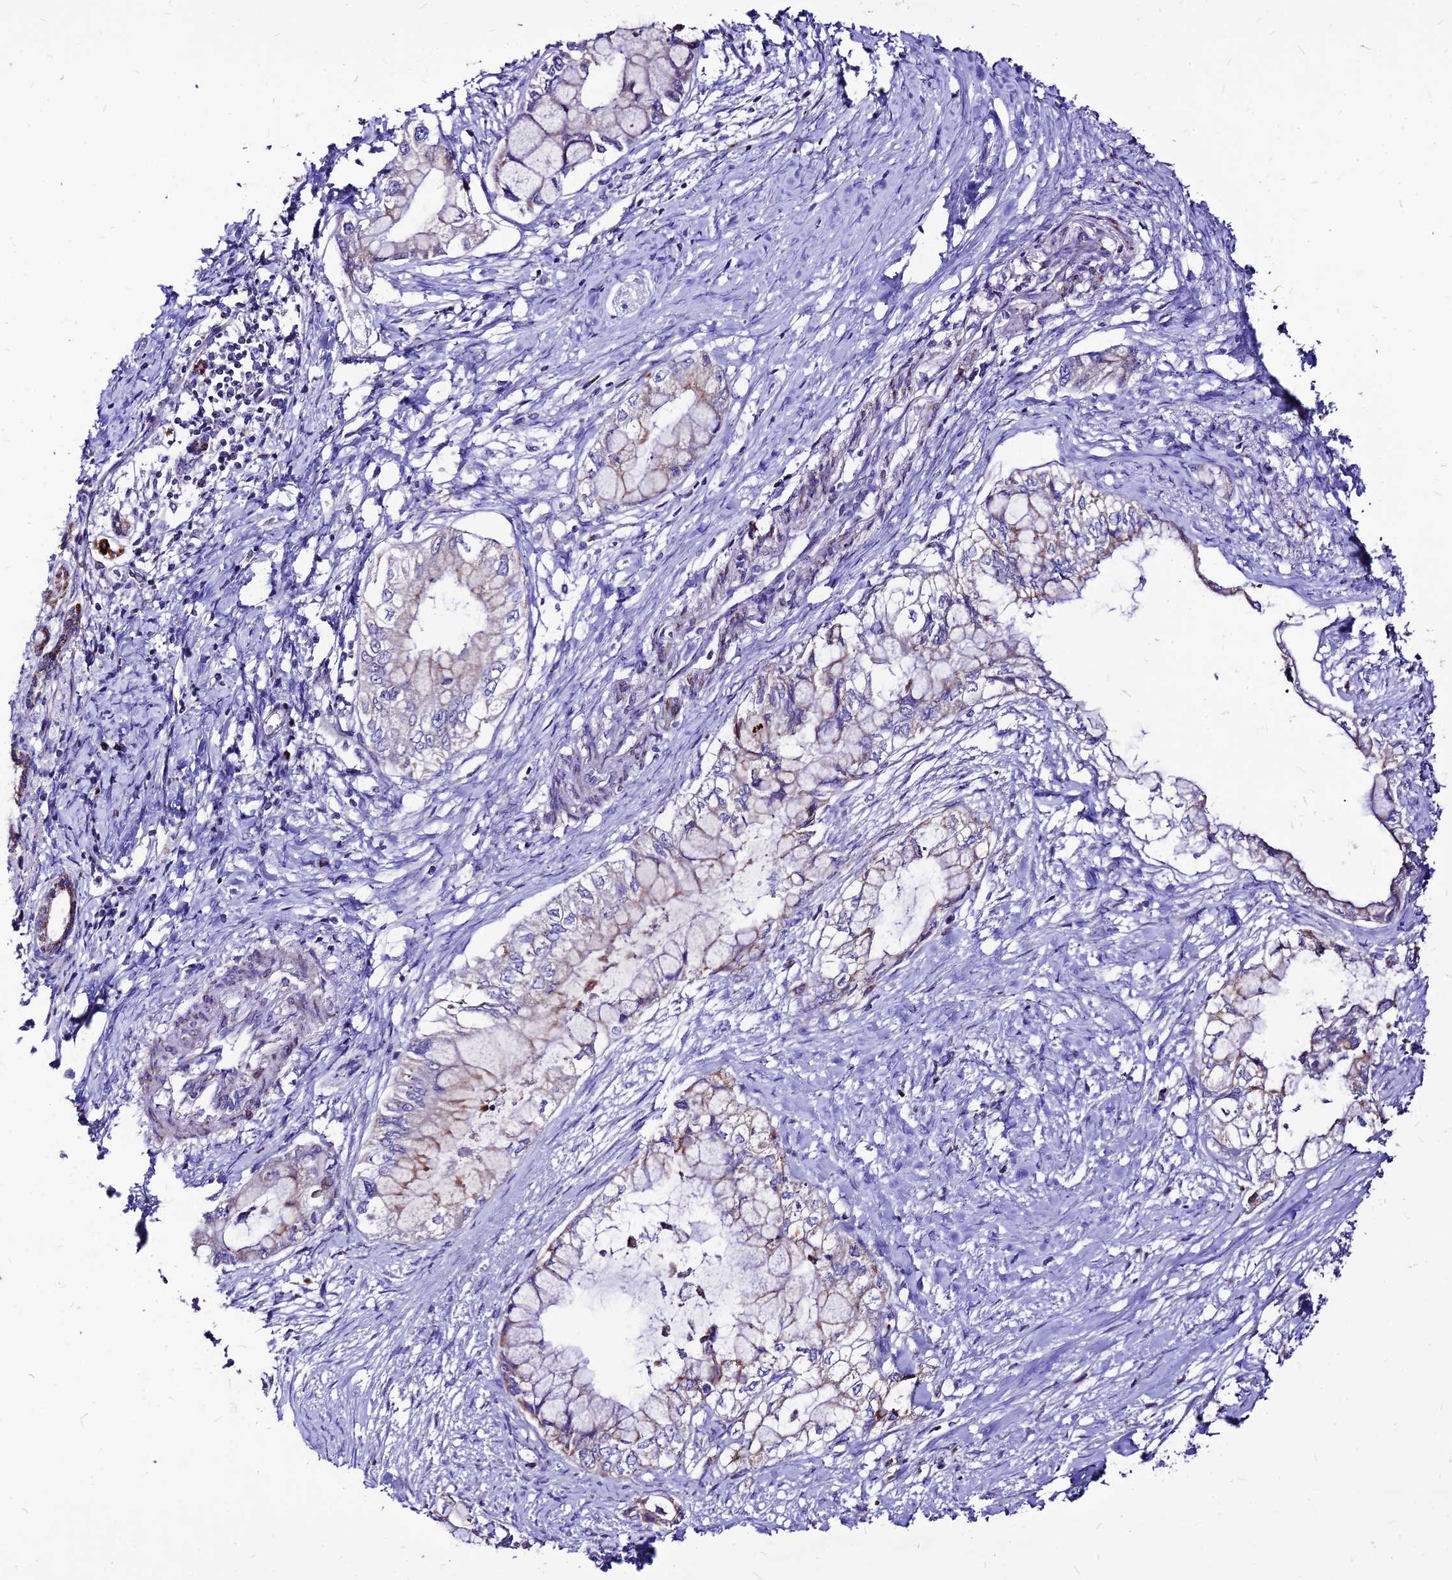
{"staining": {"intensity": "negative", "quantity": "none", "location": "none"}, "tissue": "pancreatic cancer", "cell_type": "Tumor cells", "image_type": "cancer", "snomed": [{"axis": "morphology", "description": "Adenocarcinoma, NOS"}, {"axis": "topography", "description": "Pancreas"}], "caption": "DAB immunohistochemical staining of human pancreatic cancer (adenocarcinoma) reveals no significant expression in tumor cells. Nuclei are stained in blue.", "gene": "ECI1", "patient": {"sex": "male", "age": 48}}